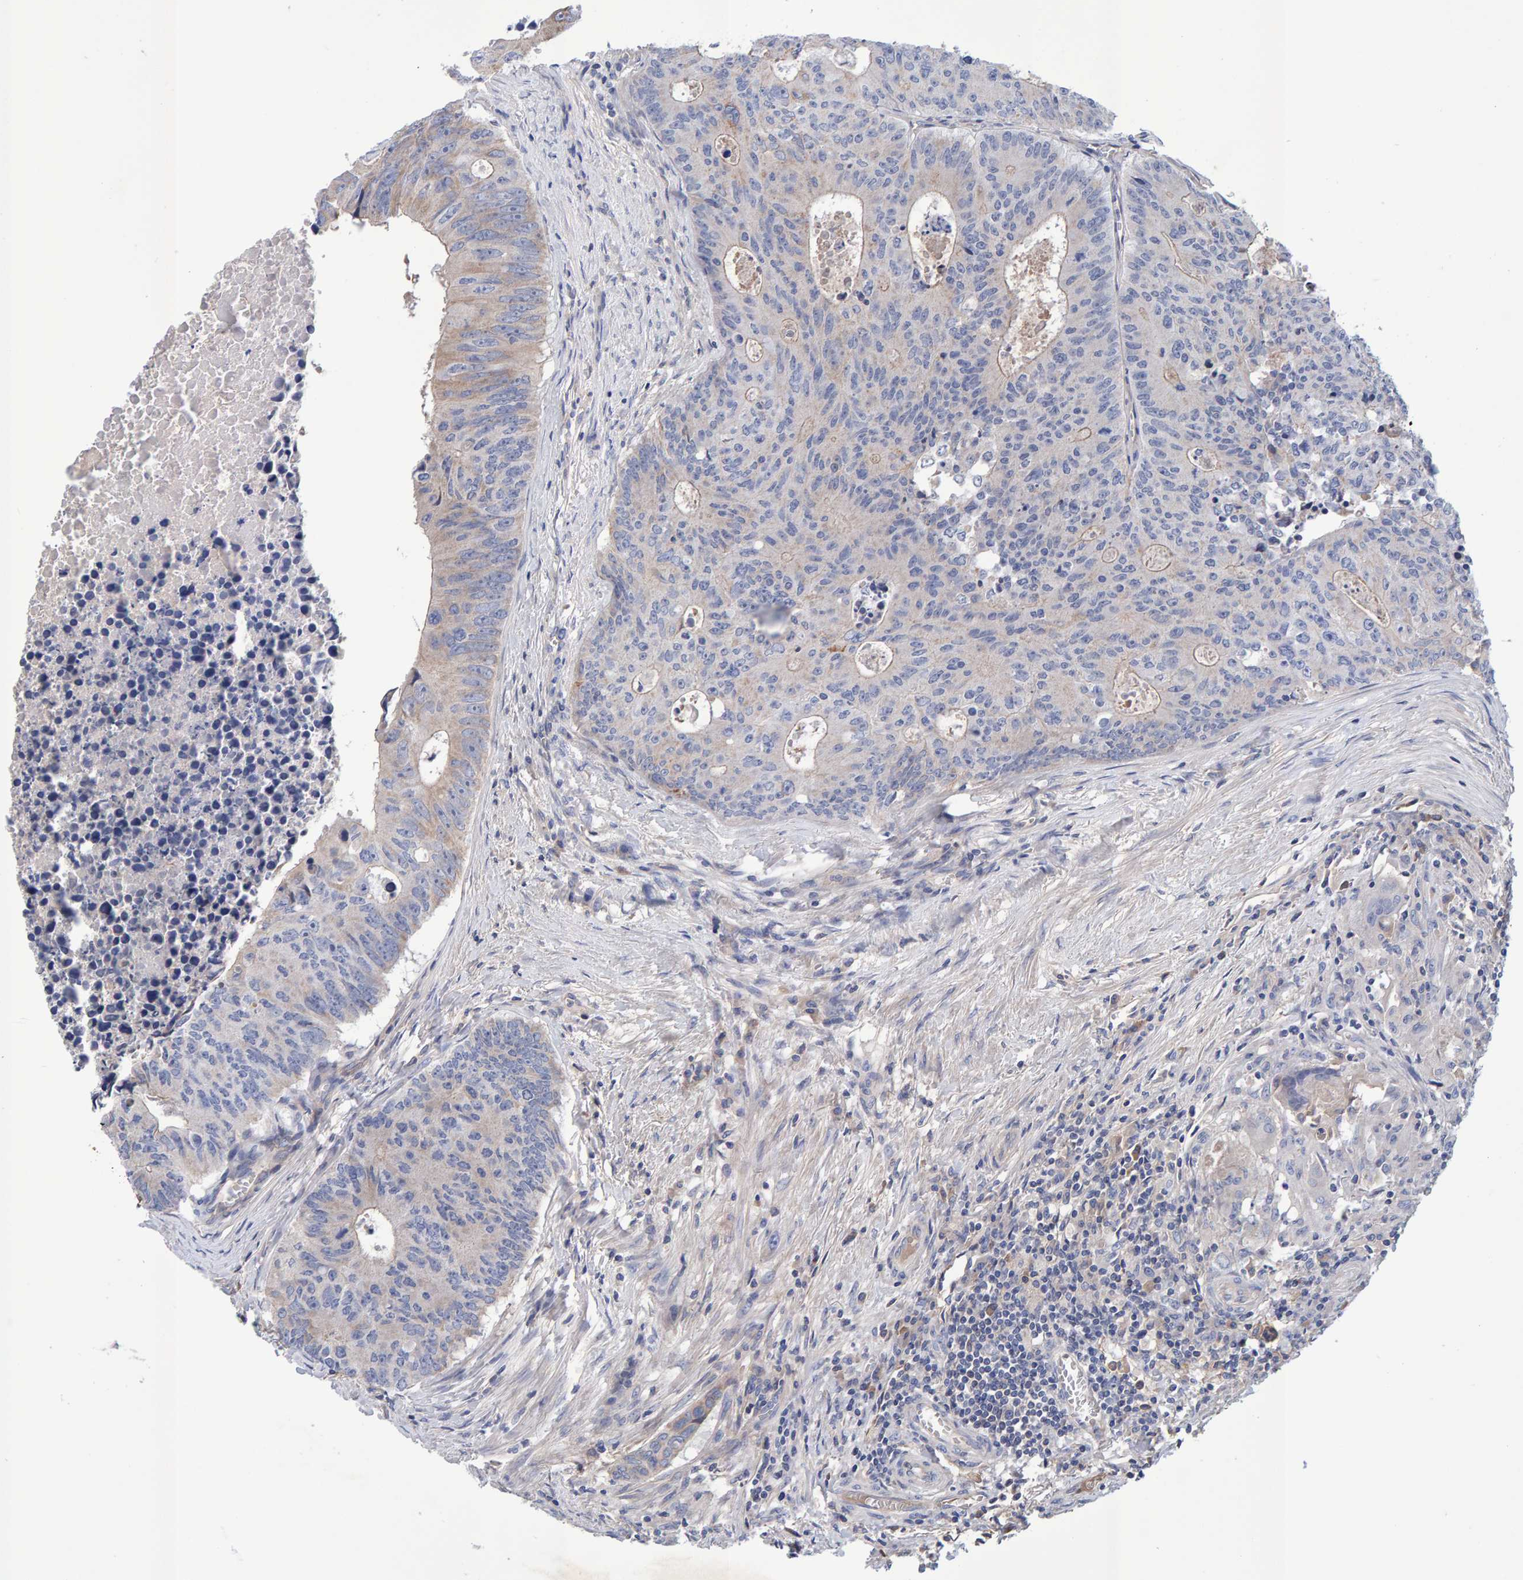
{"staining": {"intensity": "weak", "quantity": "<25%", "location": "cytoplasmic/membranous"}, "tissue": "colorectal cancer", "cell_type": "Tumor cells", "image_type": "cancer", "snomed": [{"axis": "morphology", "description": "Adenocarcinoma, NOS"}, {"axis": "topography", "description": "Colon"}], "caption": "The histopathology image shows no significant expression in tumor cells of colorectal cancer (adenocarcinoma). The staining is performed using DAB brown chromogen with nuclei counter-stained in using hematoxylin.", "gene": "EFR3A", "patient": {"sex": "male", "age": 87}}